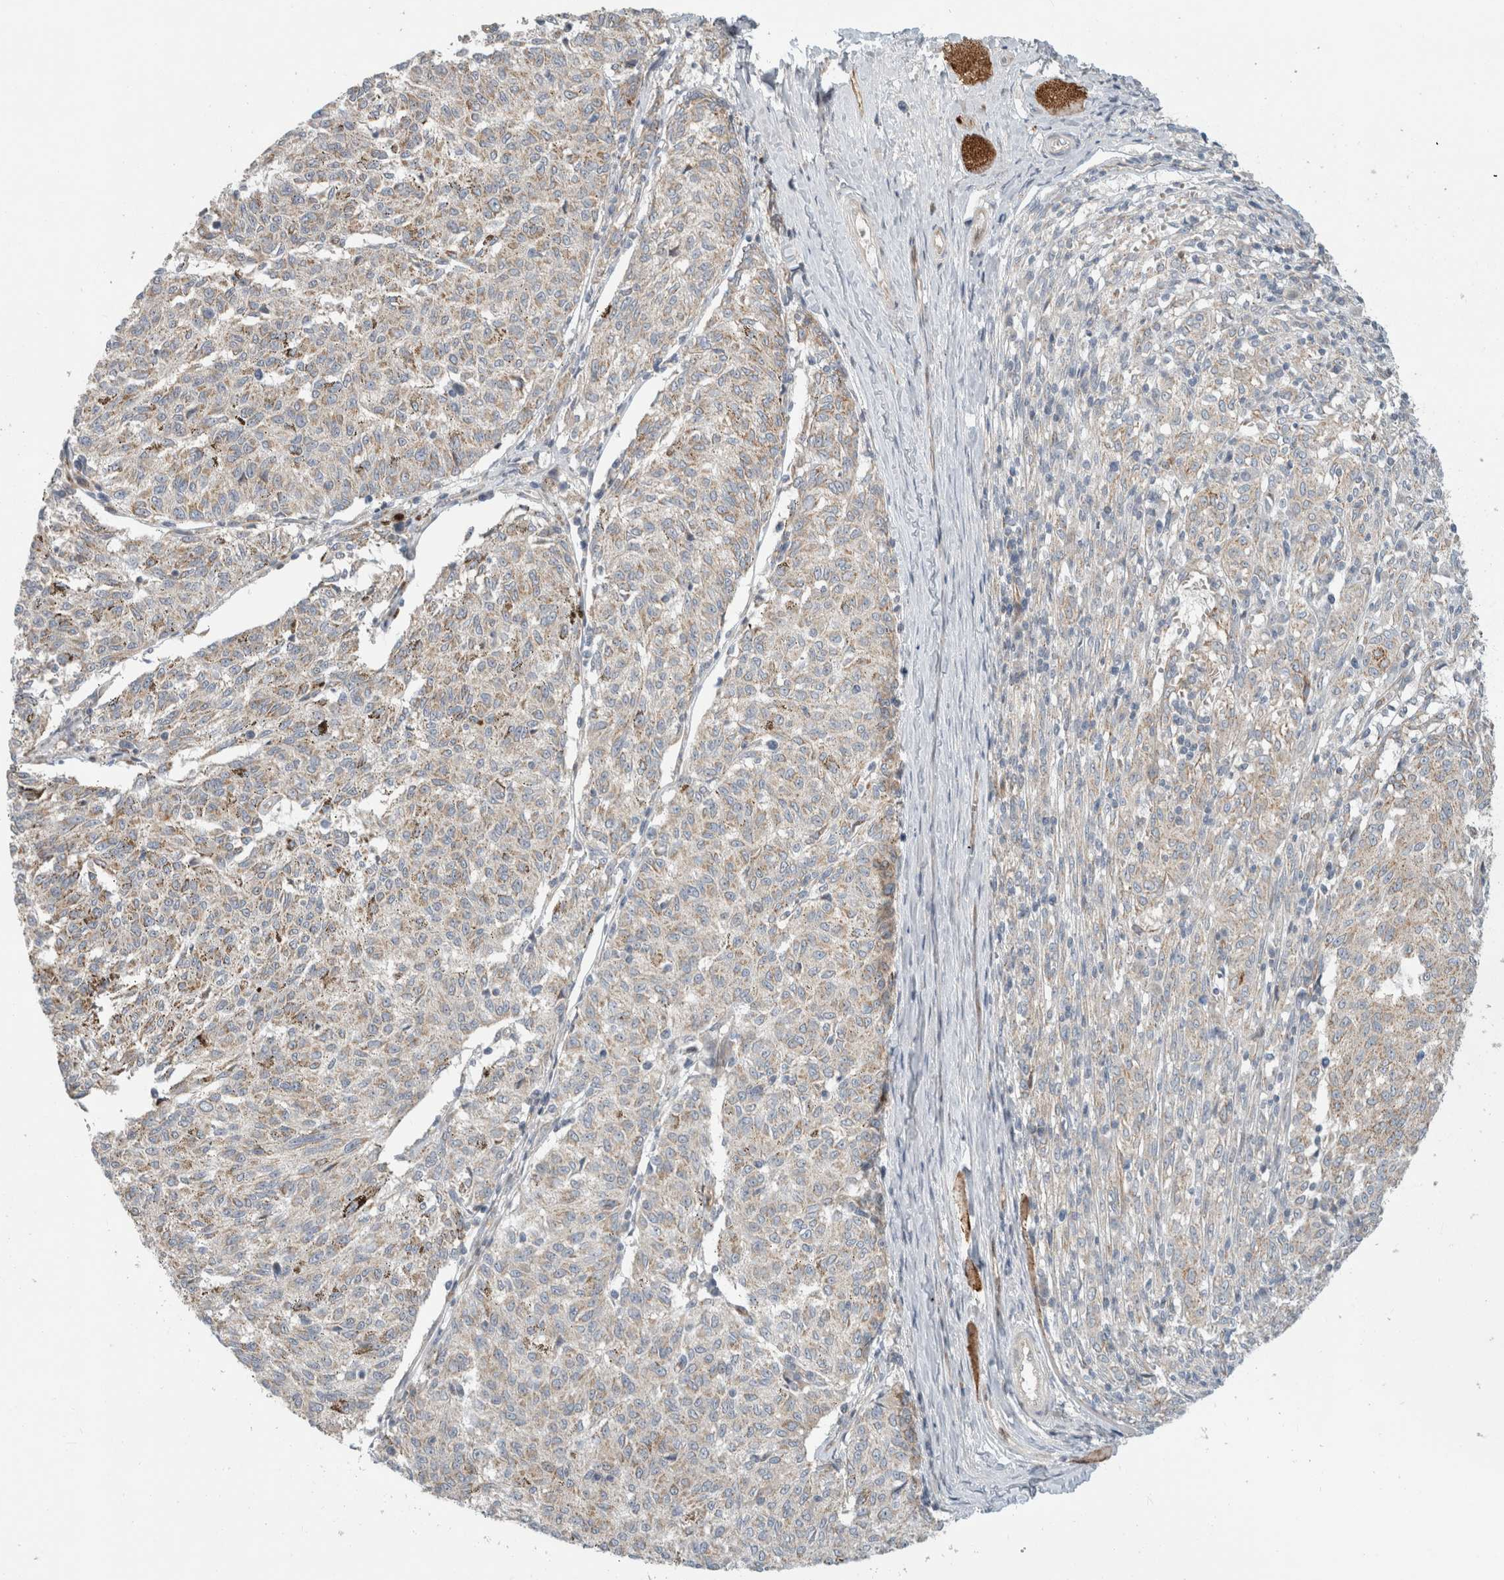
{"staining": {"intensity": "weak", "quantity": "25%-75%", "location": "cytoplasmic/membranous"}, "tissue": "melanoma", "cell_type": "Tumor cells", "image_type": "cancer", "snomed": [{"axis": "morphology", "description": "Malignant melanoma, NOS"}, {"axis": "topography", "description": "Skin"}], "caption": "Immunohistochemistry (IHC) (DAB (3,3'-diaminobenzidine)) staining of human malignant melanoma exhibits weak cytoplasmic/membranous protein positivity in approximately 25%-75% of tumor cells.", "gene": "KPNA5", "patient": {"sex": "female", "age": 72}}